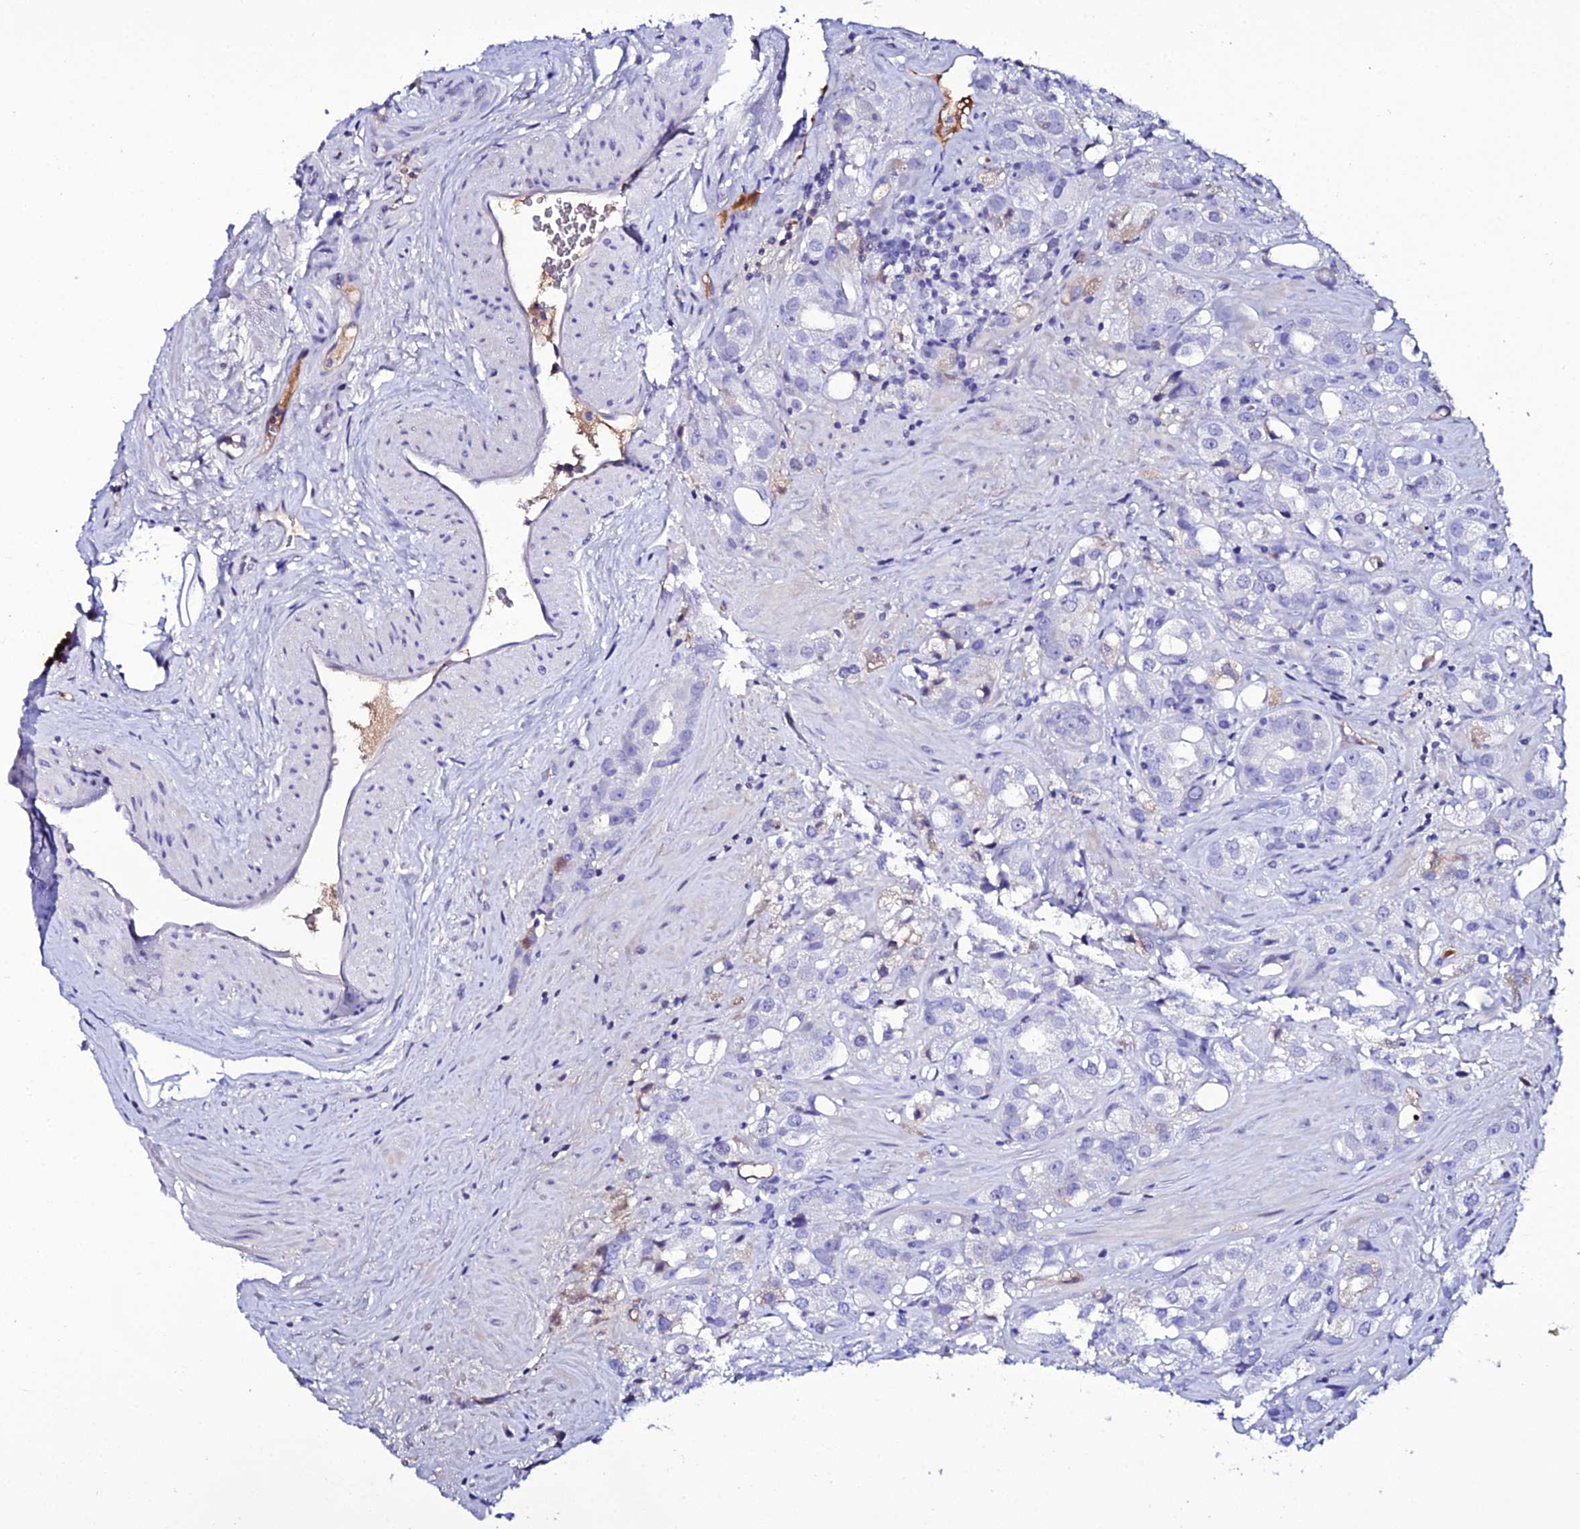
{"staining": {"intensity": "negative", "quantity": "none", "location": "none"}, "tissue": "prostate cancer", "cell_type": "Tumor cells", "image_type": "cancer", "snomed": [{"axis": "morphology", "description": "Adenocarcinoma, NOS"}, {"axis": "topography", "description": "Prostate"}], "caption": "Immunohistochemistry (IHC) of human prostate cancer exhibits no staining in tumor cells.", "gene": "DEFB132", "patient": {"sex": "male", "age": 79}}